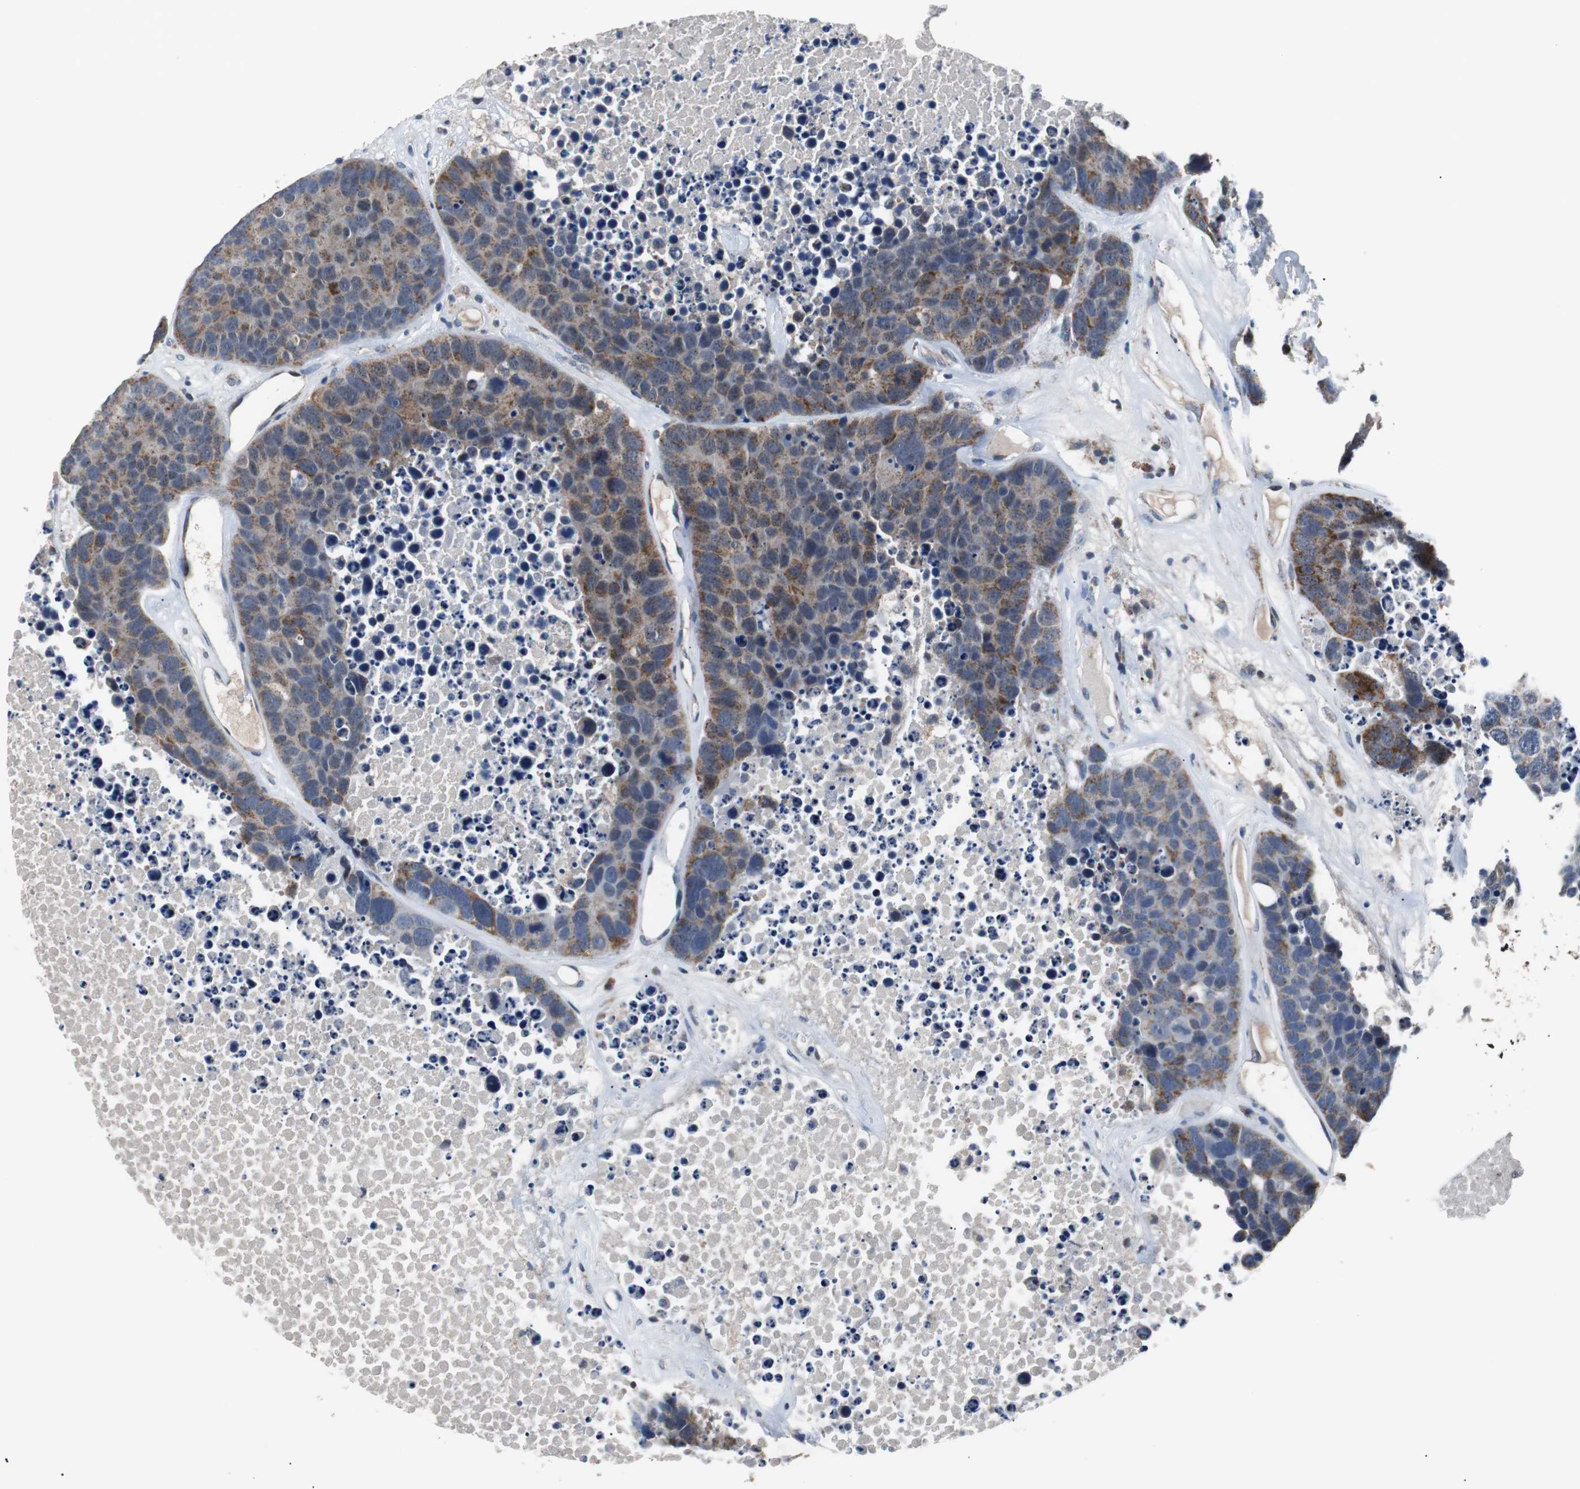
{"staining": {"intensity": "moderate", "quantity": ">75%", "location": "cytoplasmic/membranous"}, "tissue": "carcinoid", "cell_type": "Tumor cells", "image_type": "cancer", "snomed": [{"axis": "morphology", "description": "Carcinoid, malignant, NOS"}, {"axis": "topography", "description": "Lung"}], "caption": "Brown immunohistochemical staining in human carcinoid (malignant) reveals moderate cytoplasmic/membranous expression in about >75% of tumor cells. Nuclei are stained in blue.", "gene": "PITRM1", "patient": {"sex": "male", "age": 60}}